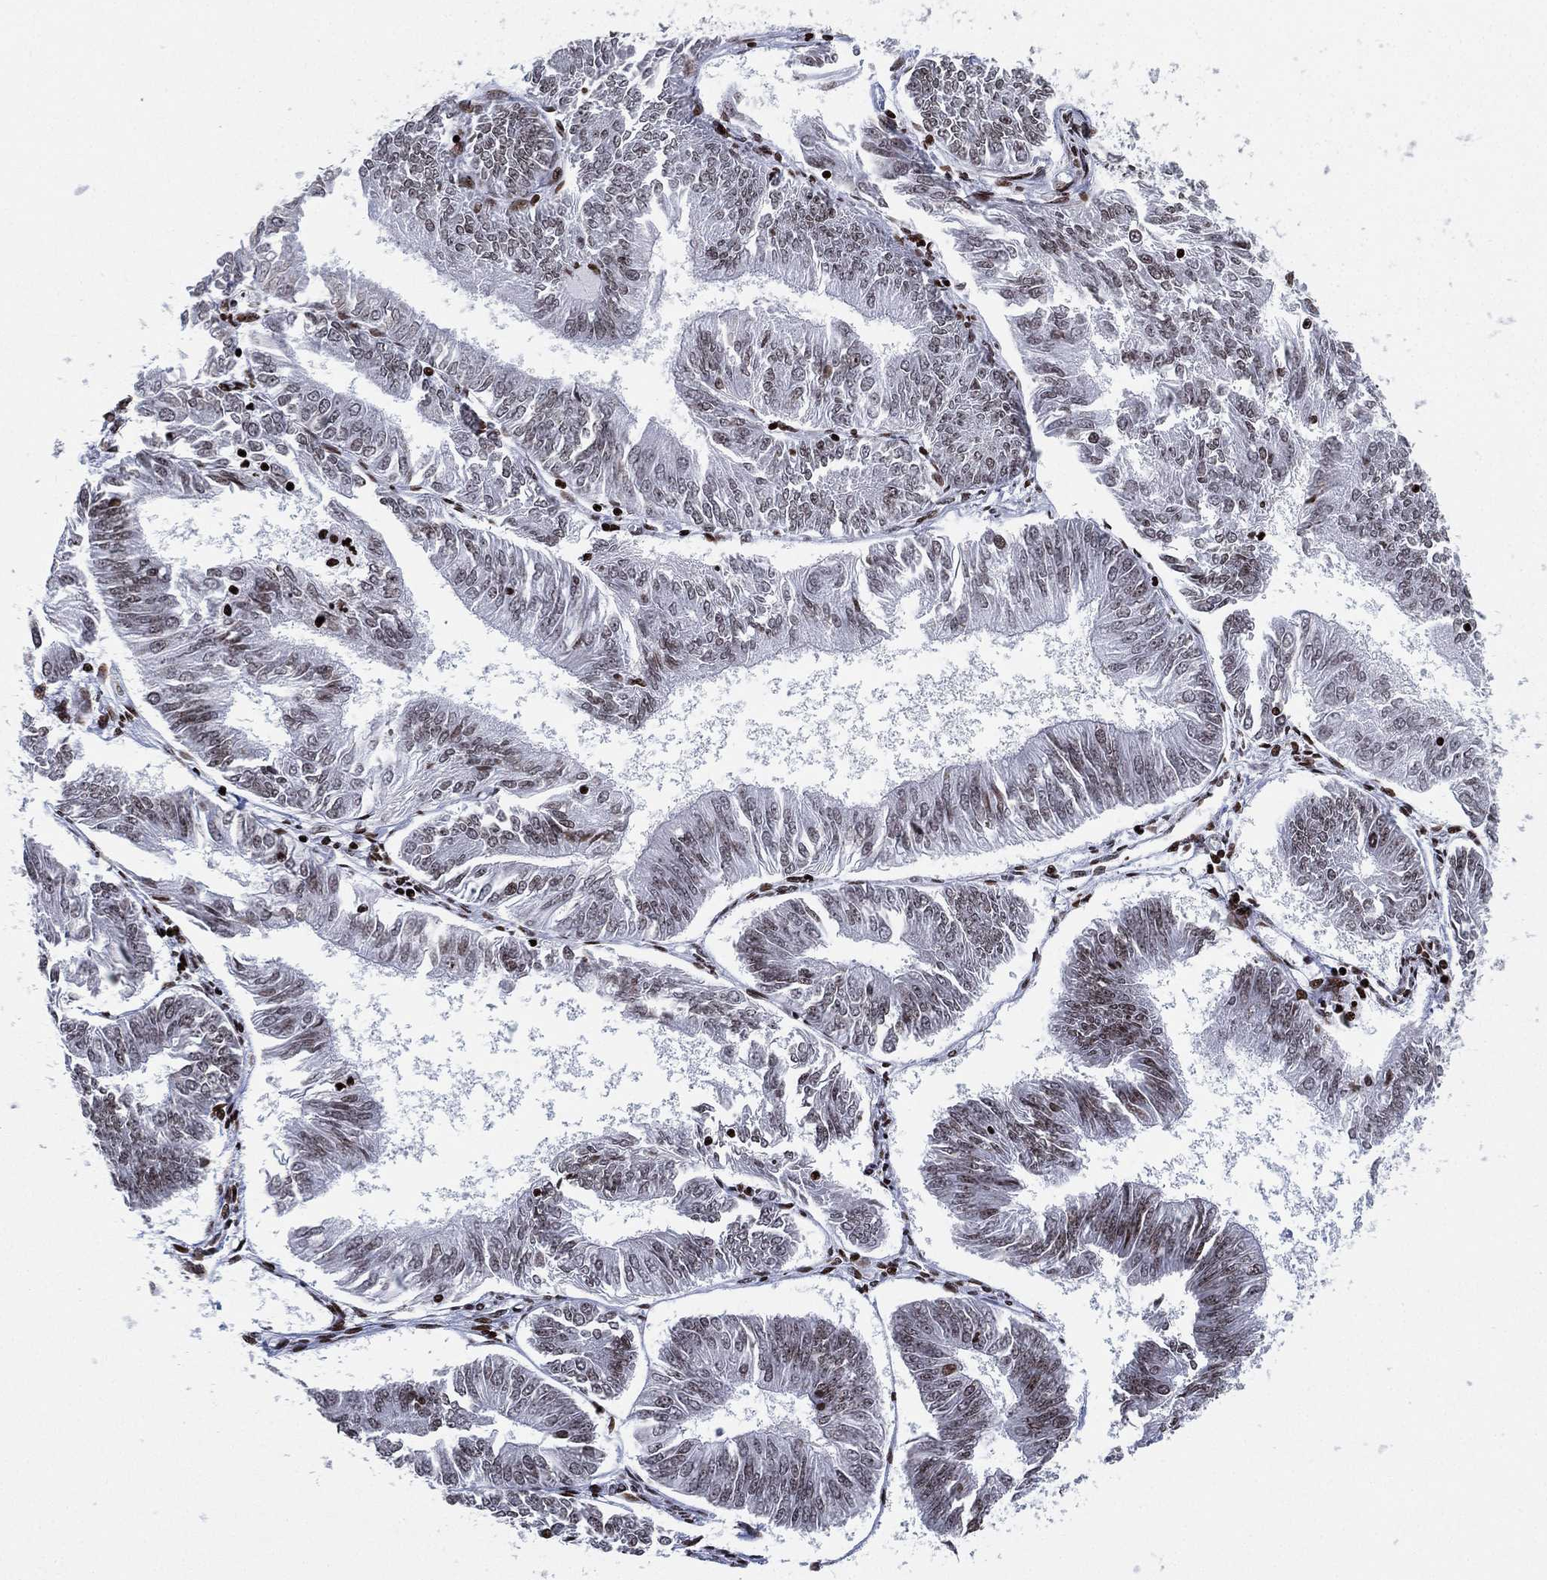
{"staining": {"intensity": "weak", "quantity": "<25%", "location": "nuclear"}, "tissue": "endometrial cancer", "cell_type": "Tumor cells", "image_type": "cancer", "snomed": [{"axis": "morphology", "description": "Adenocarcinoma, NOS"}, {"axis": "topography", "description": "Endometrium"}], "caption": "DAB immunohistochemical staining of endometrial adenocarcinoma reveals no significant positivity in tumor cells.", "gene": "MFSD14A", "patient": {"sex": "female", "age": 58}}